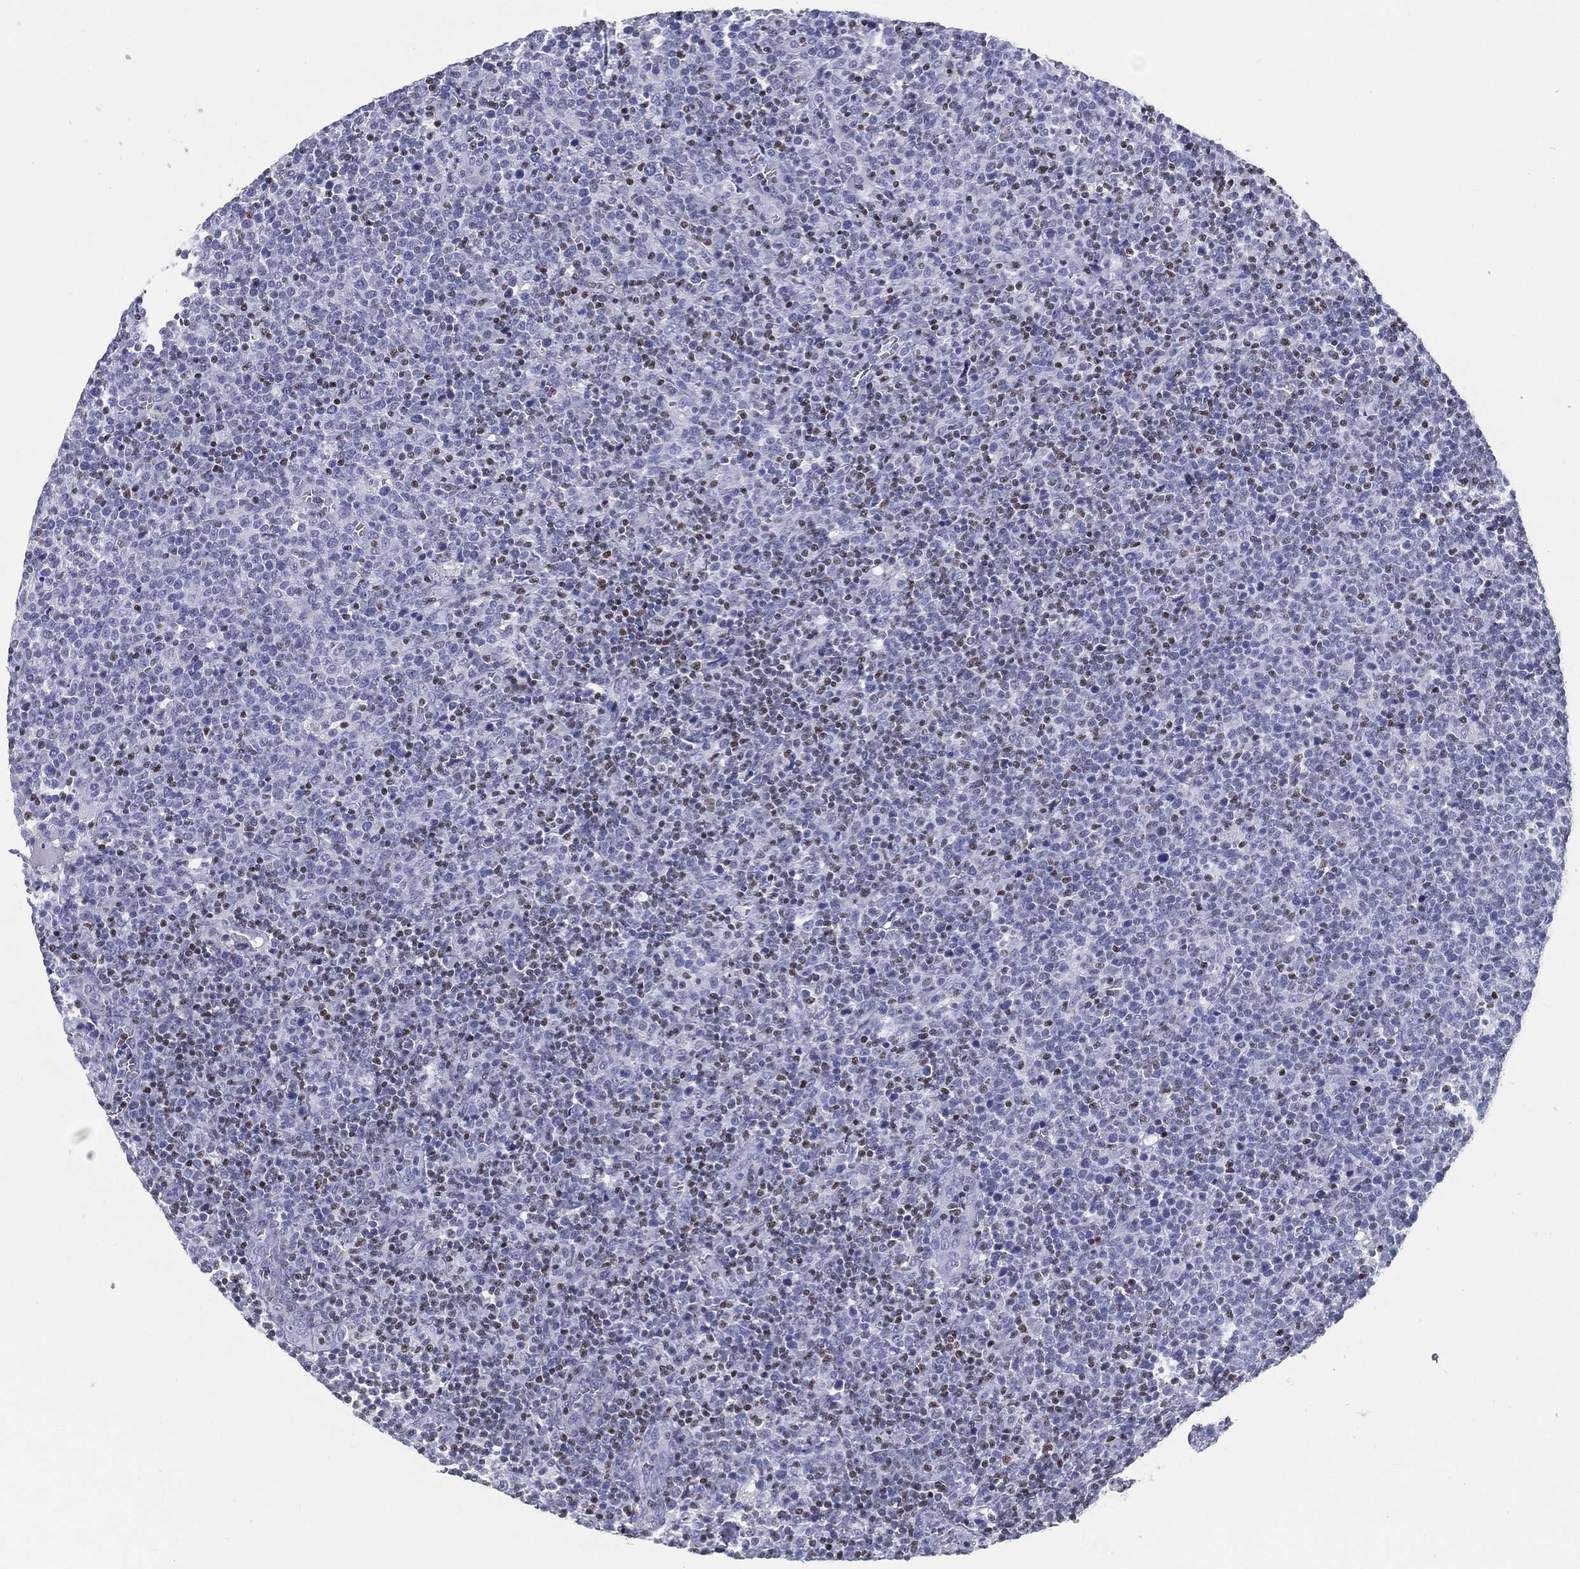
{"staining": {"intensity": "moderate", "quantity": "<25%", "location": "nuclear"}, "tissue": "lymphoma", "cell_type": "Tumor cells", "image_type": "cancer", "snomed": [{"axis": "morphology", "description": "Malignant lymphoma, non-Hodgkin's type, High grade"}, {"axis": "topography", "description": "Lymph node"}], "caption": "A histopathology image of human malignant lymphoma, non-Hodgkin's type (high-grade) stained for a protein exhibits moderate nuclear brown staining in tumor cells.", "gene": "PYHIN1", "patient": {"sex": "male", "age": 61}}